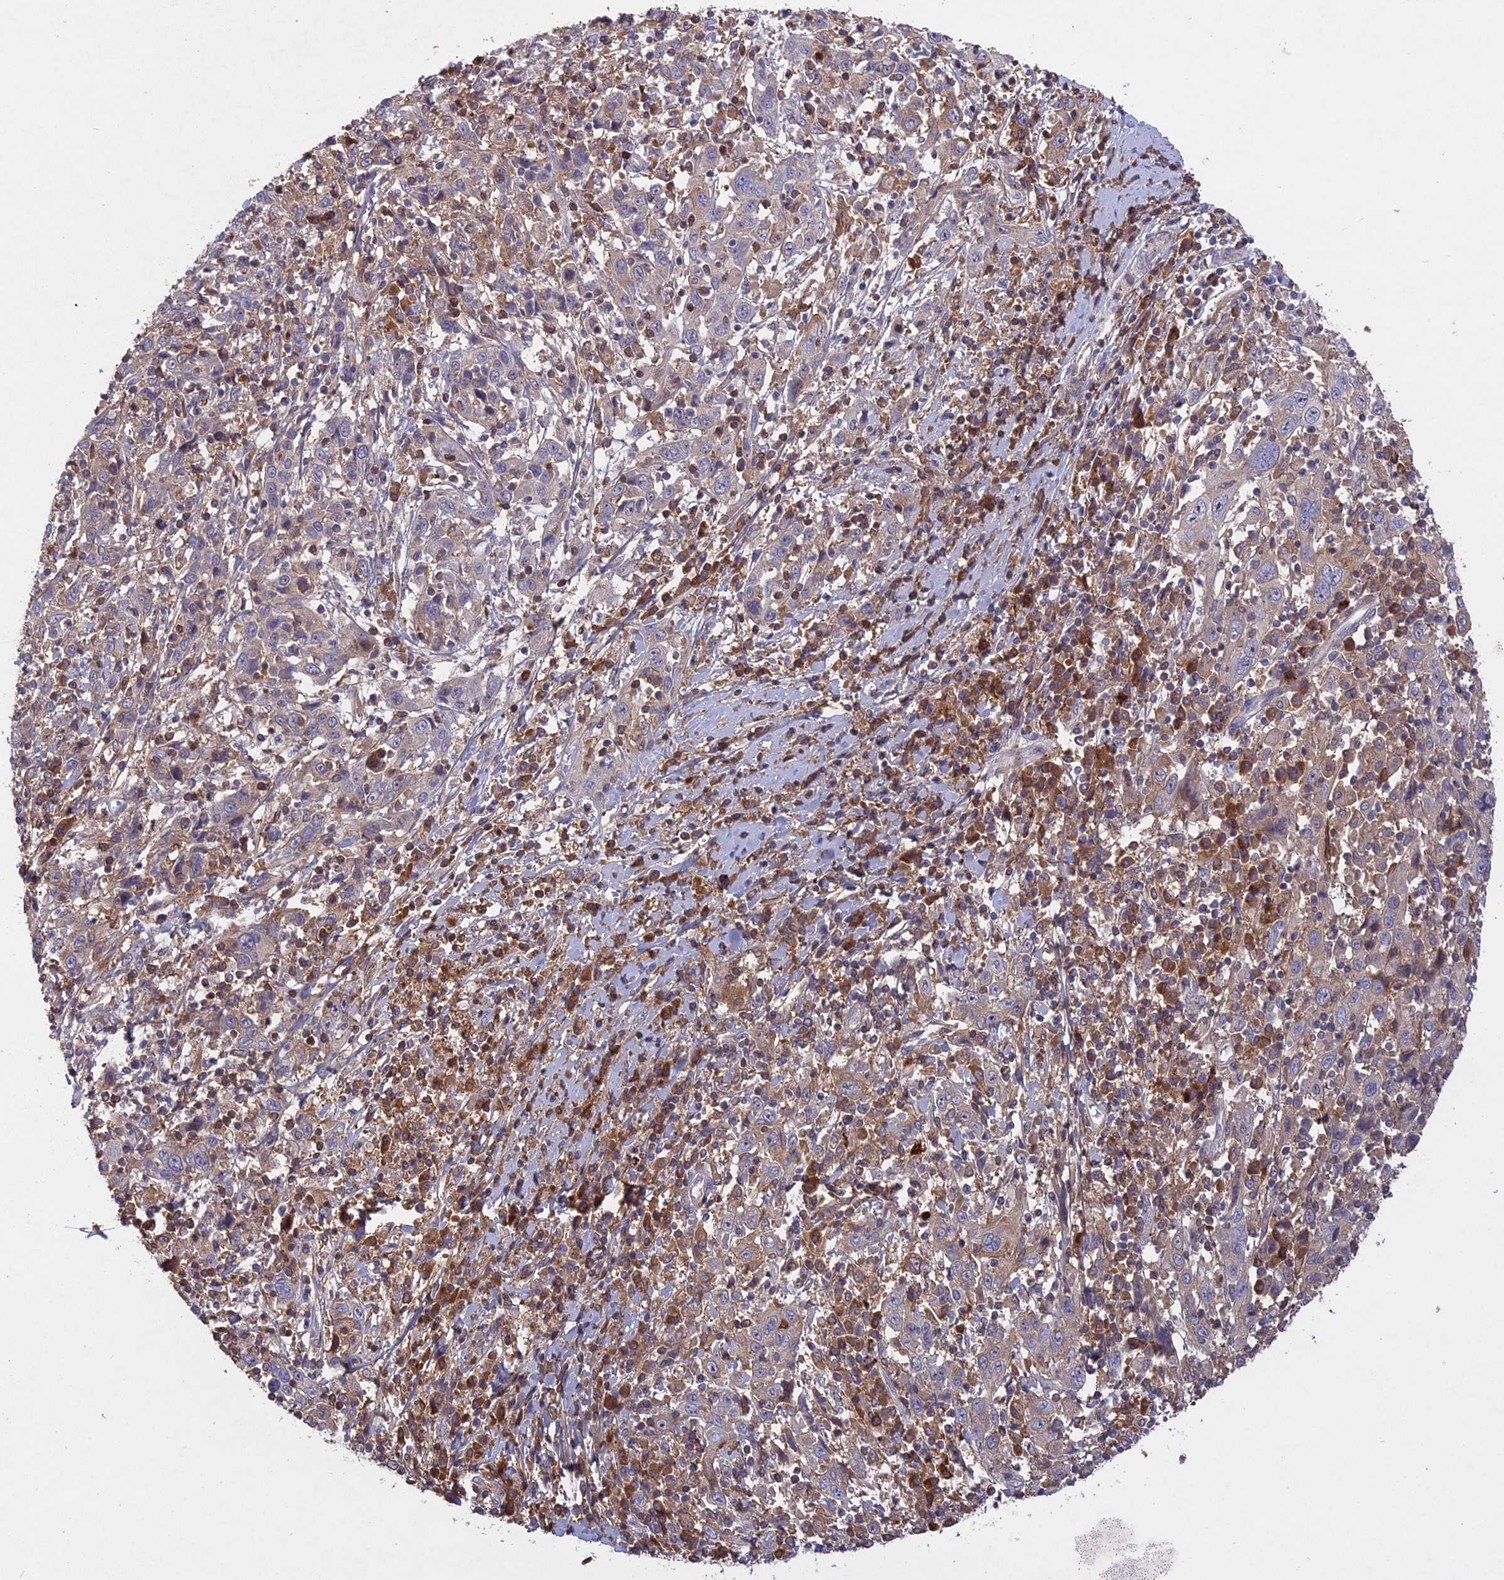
{"staining": {"intensity": "negative", "quantity": "none", "location": "none"}, "tissue": "cervical cancer", "cell_type": "Tumor cells", "image_type": "cancer", "snomed": [{"axis": "morphology", "description": "Squamous cell carcinoma, NOS"}, {"axis": "topography", "description": "Cervix"}], "caption": "Tumor cells are negative for protein expression in human squamous cell carcinoma (cervical).", "gene": "ADO", "patient": {"sex": "female", "age": 46}}